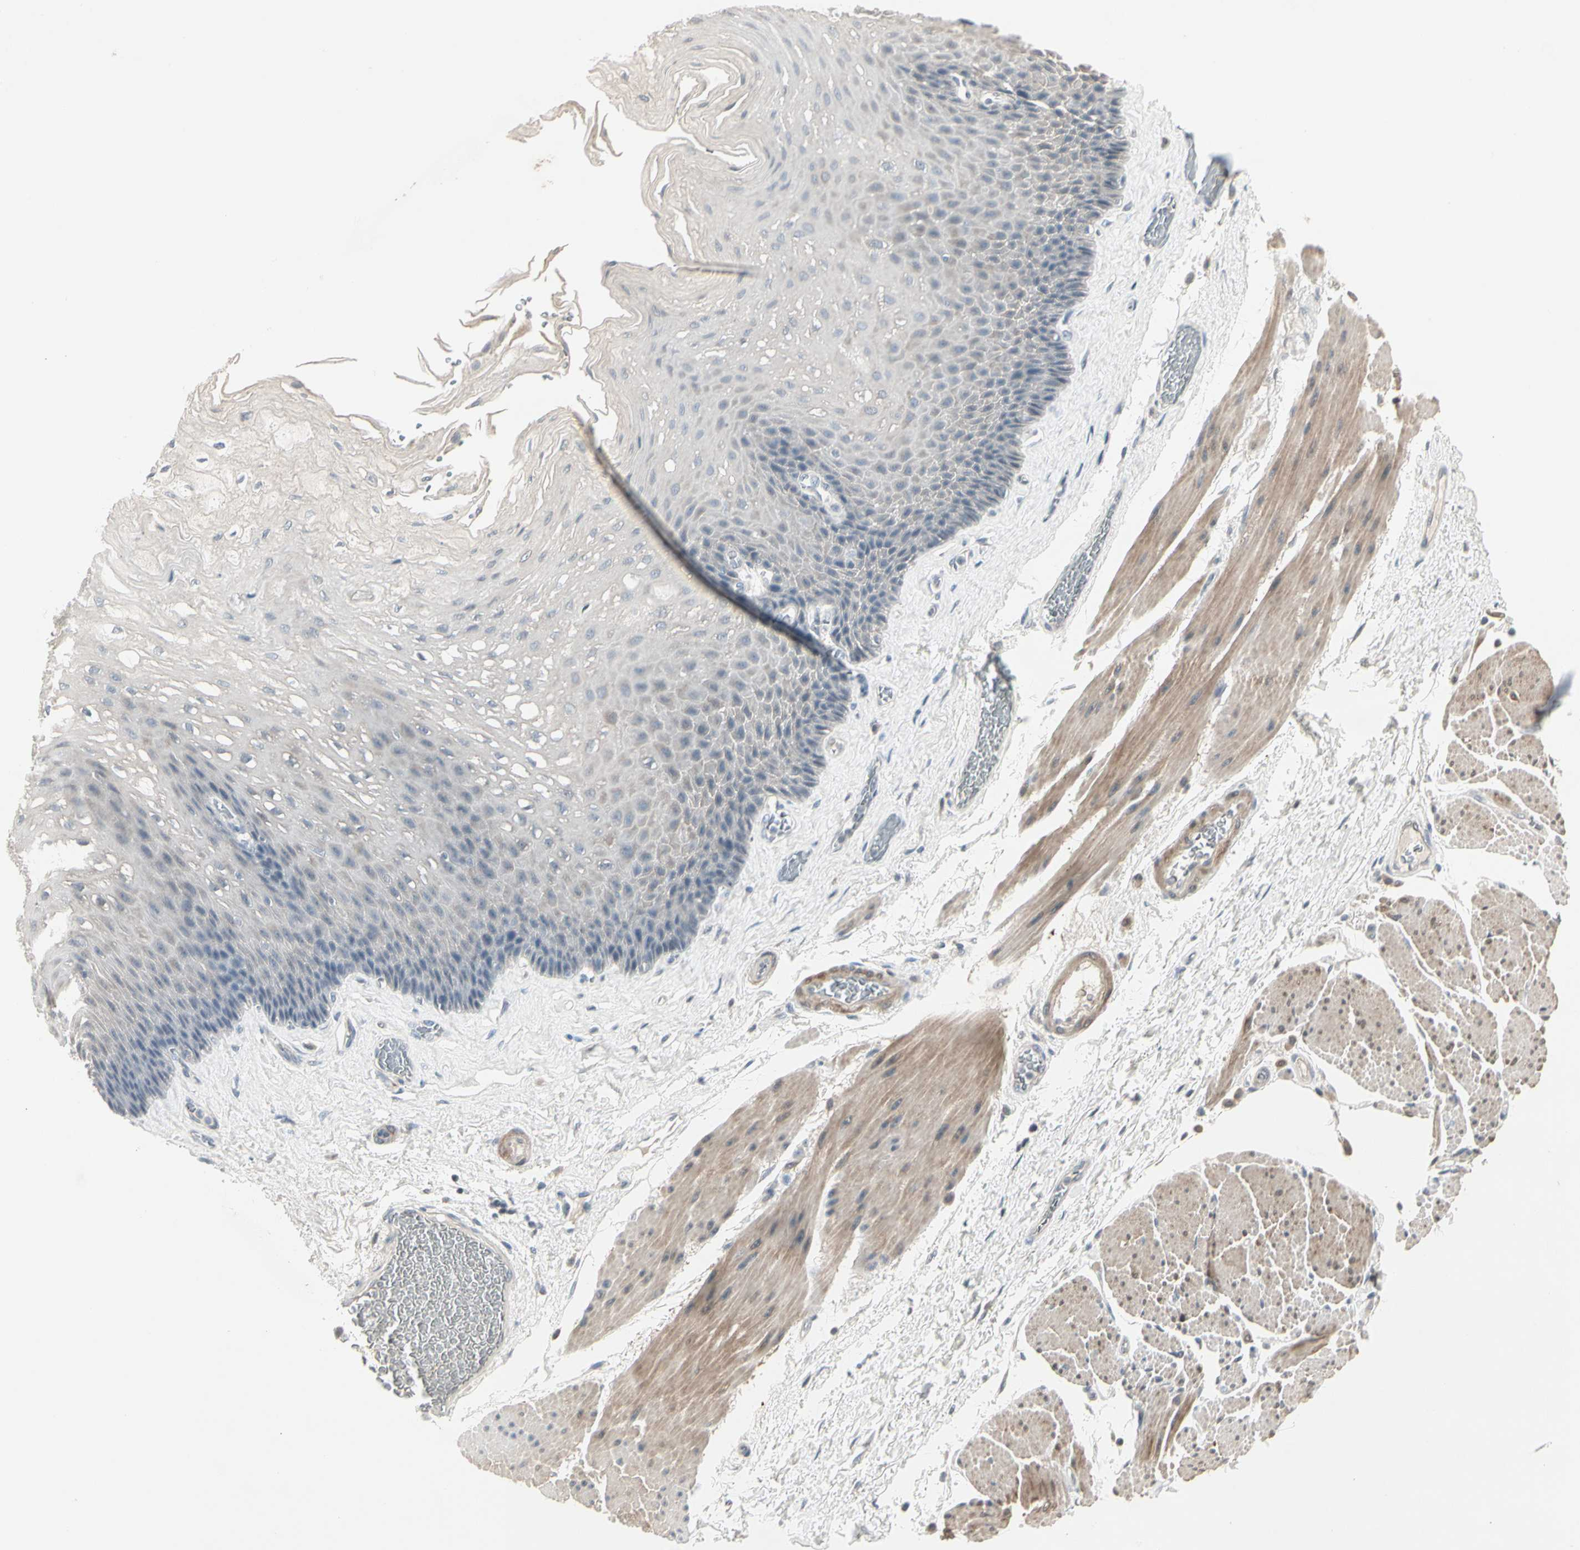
{"staining": {"intensity": "weak", "quantity": "<25%", "location": "cytoplasmic/membranous"}, "tissue": "esophagus", "cell_type": "Squamous epithelial cells", "image_type": "normal", "snomed": [{"axis": "morphology", "description": "Normal tissue, NOS"}, {"axis": "topography", "description": "Esophagus"}], "caption": "The histopathology image demonstrates no staining of squamous epithelial cells in benign esophagus.", "gene": "DMPK", "patient": {"sex": "female", "age": 72}}